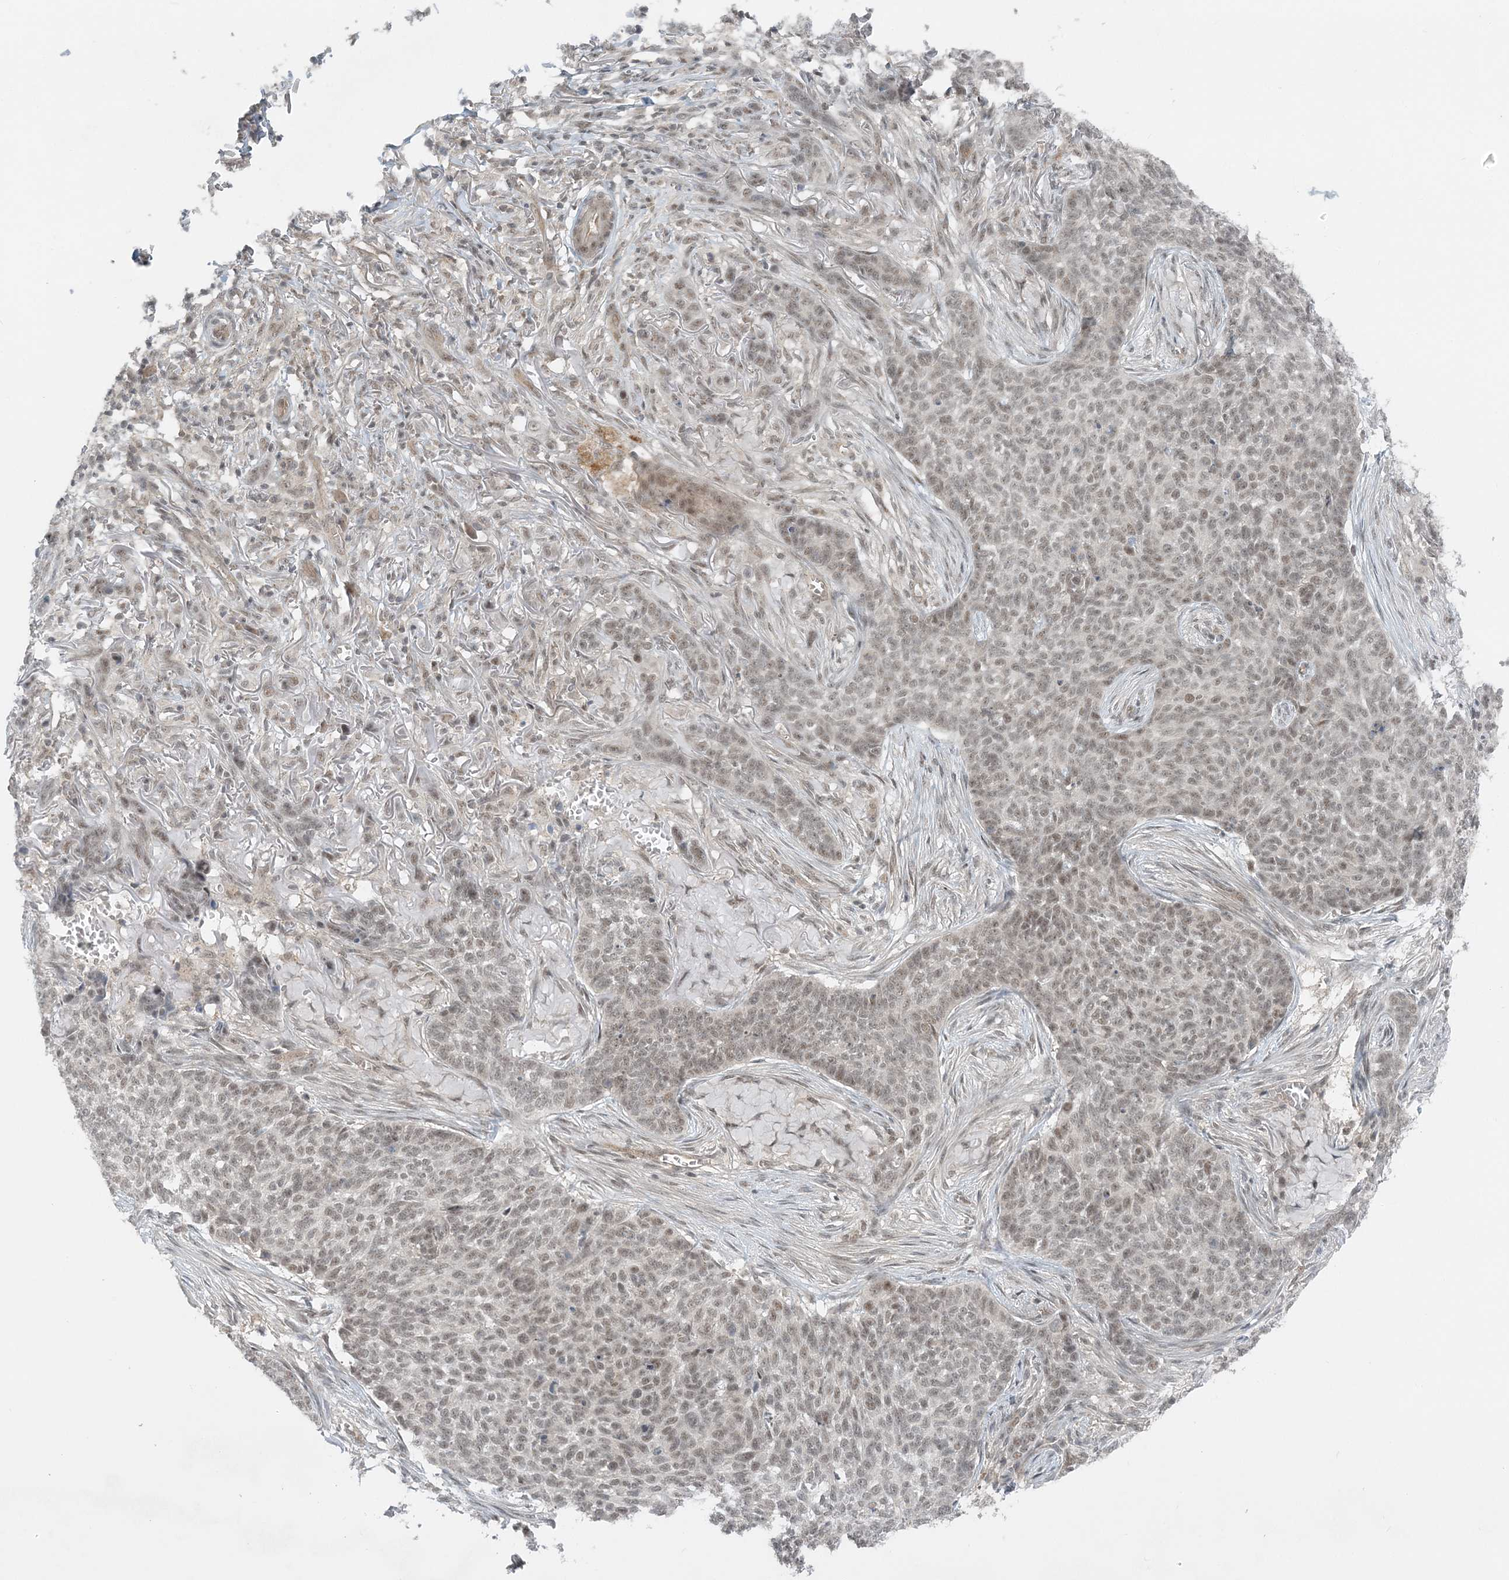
{"staining": {"intensity": "weak", "quantity": "<25%", "location": "nuclear"}, "tissue": "skin cancer", "cell_type": "Tumor cells", "image_type": "cancer", "snomed": [{"axis": "morphology", "description": "Basal cell carcinoma"}, {"axis": "topography", "description": "Skin"}], "caption": "Skin basal cell carcinoma was stained to show a protein in brown. There is no significant expression in tumor cells.", "gene": "ATP11A", "patient": {"sex": "male", "age": 85}}